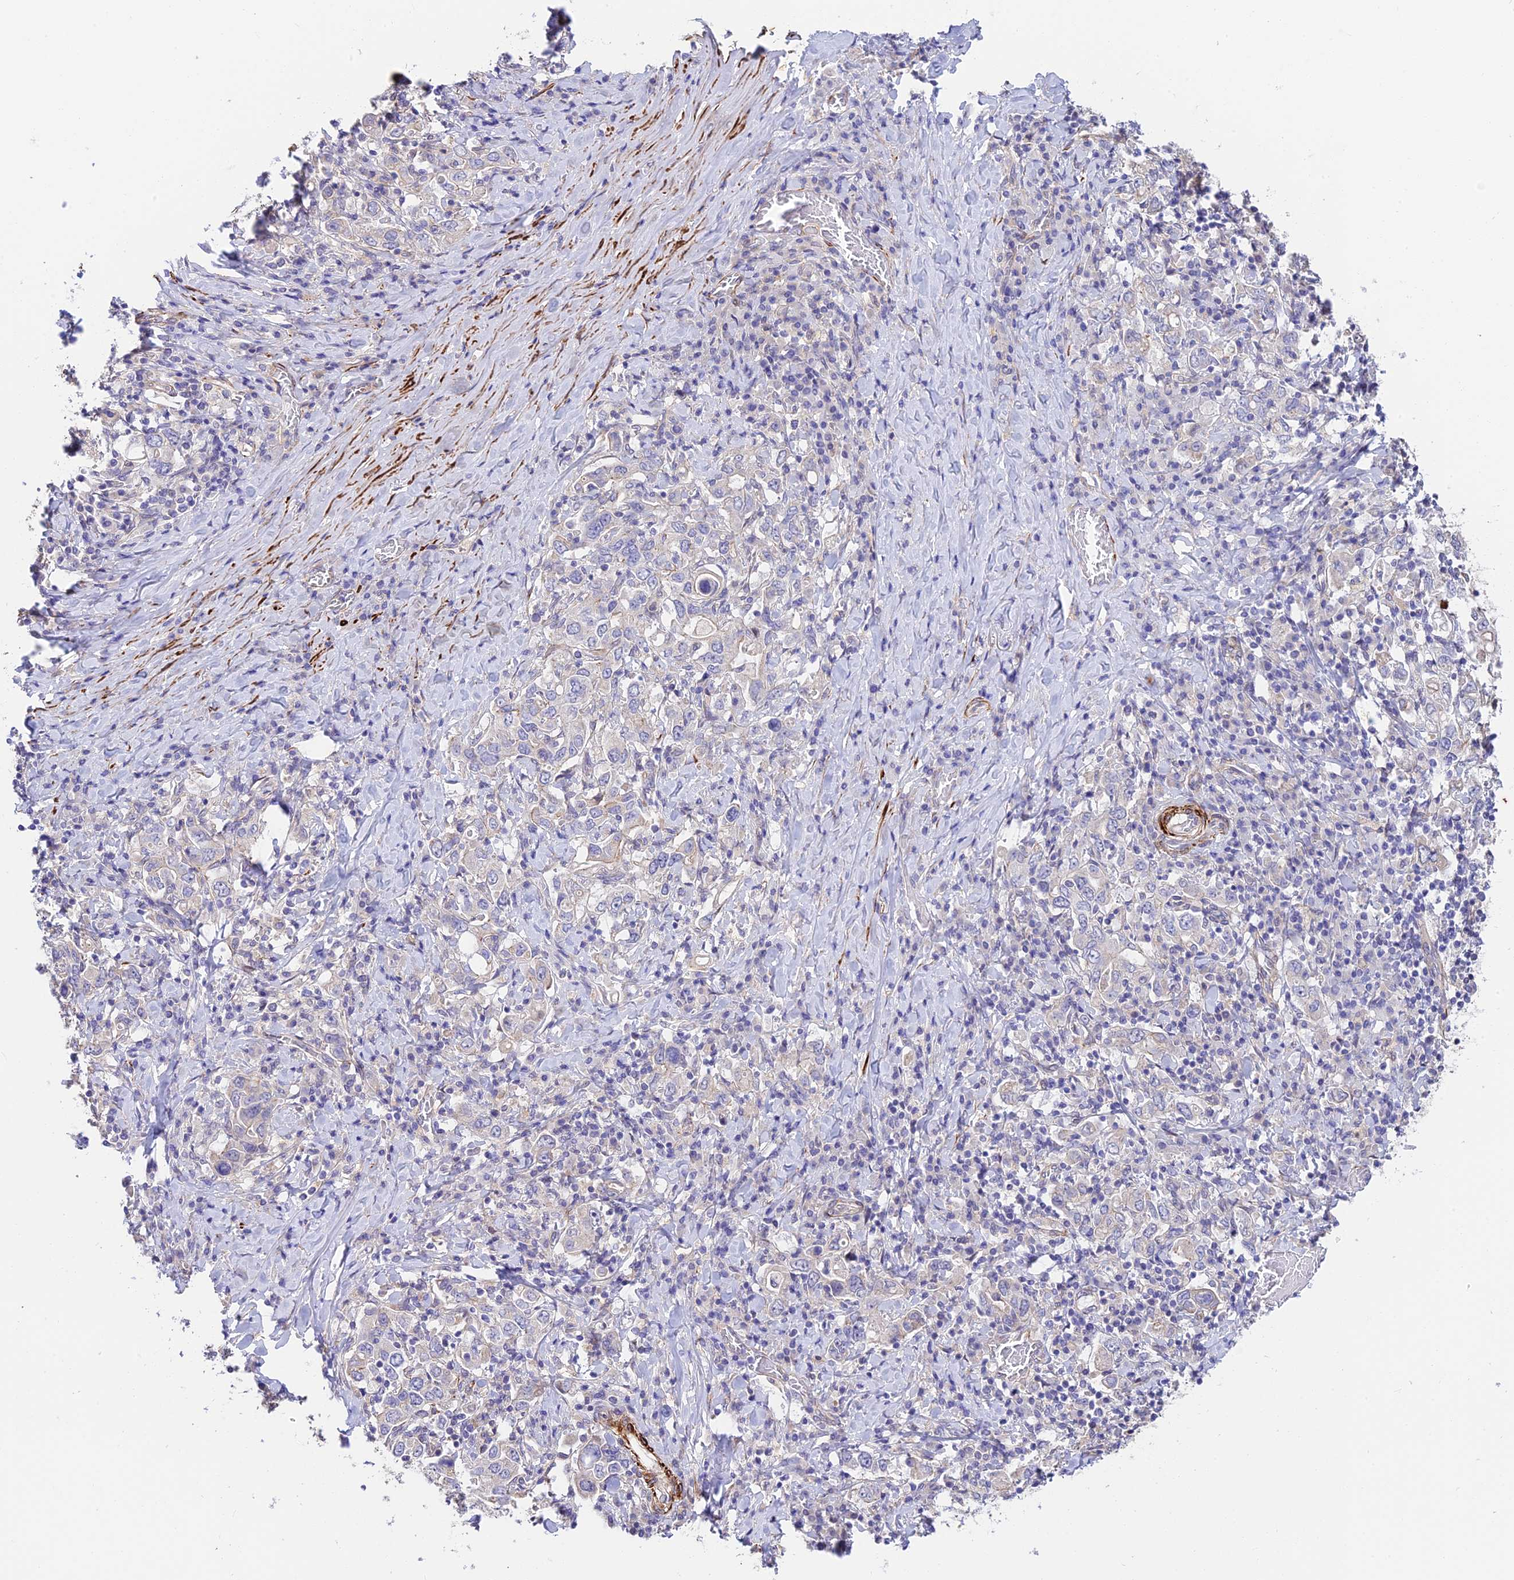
{"staining": {"intensity": "weak", "quantity": "<25%", "location": "cytoplasmic/membranous"}, "tissue": "stomach cancer", "cell_type": "Tumor cells", "image_type": "cancer", "snomed": [{"axis": "morphology", "description": "Adenocarcinoma, NOS"}, {"axis": "topography", "description": "Stomach, upper"}], "caption": "Tumor cells are negative for protein expression in human adenocarcinoma (stomach).", "gene": "ANKRD50", "patient": {"sex": "male", "age": 62}}